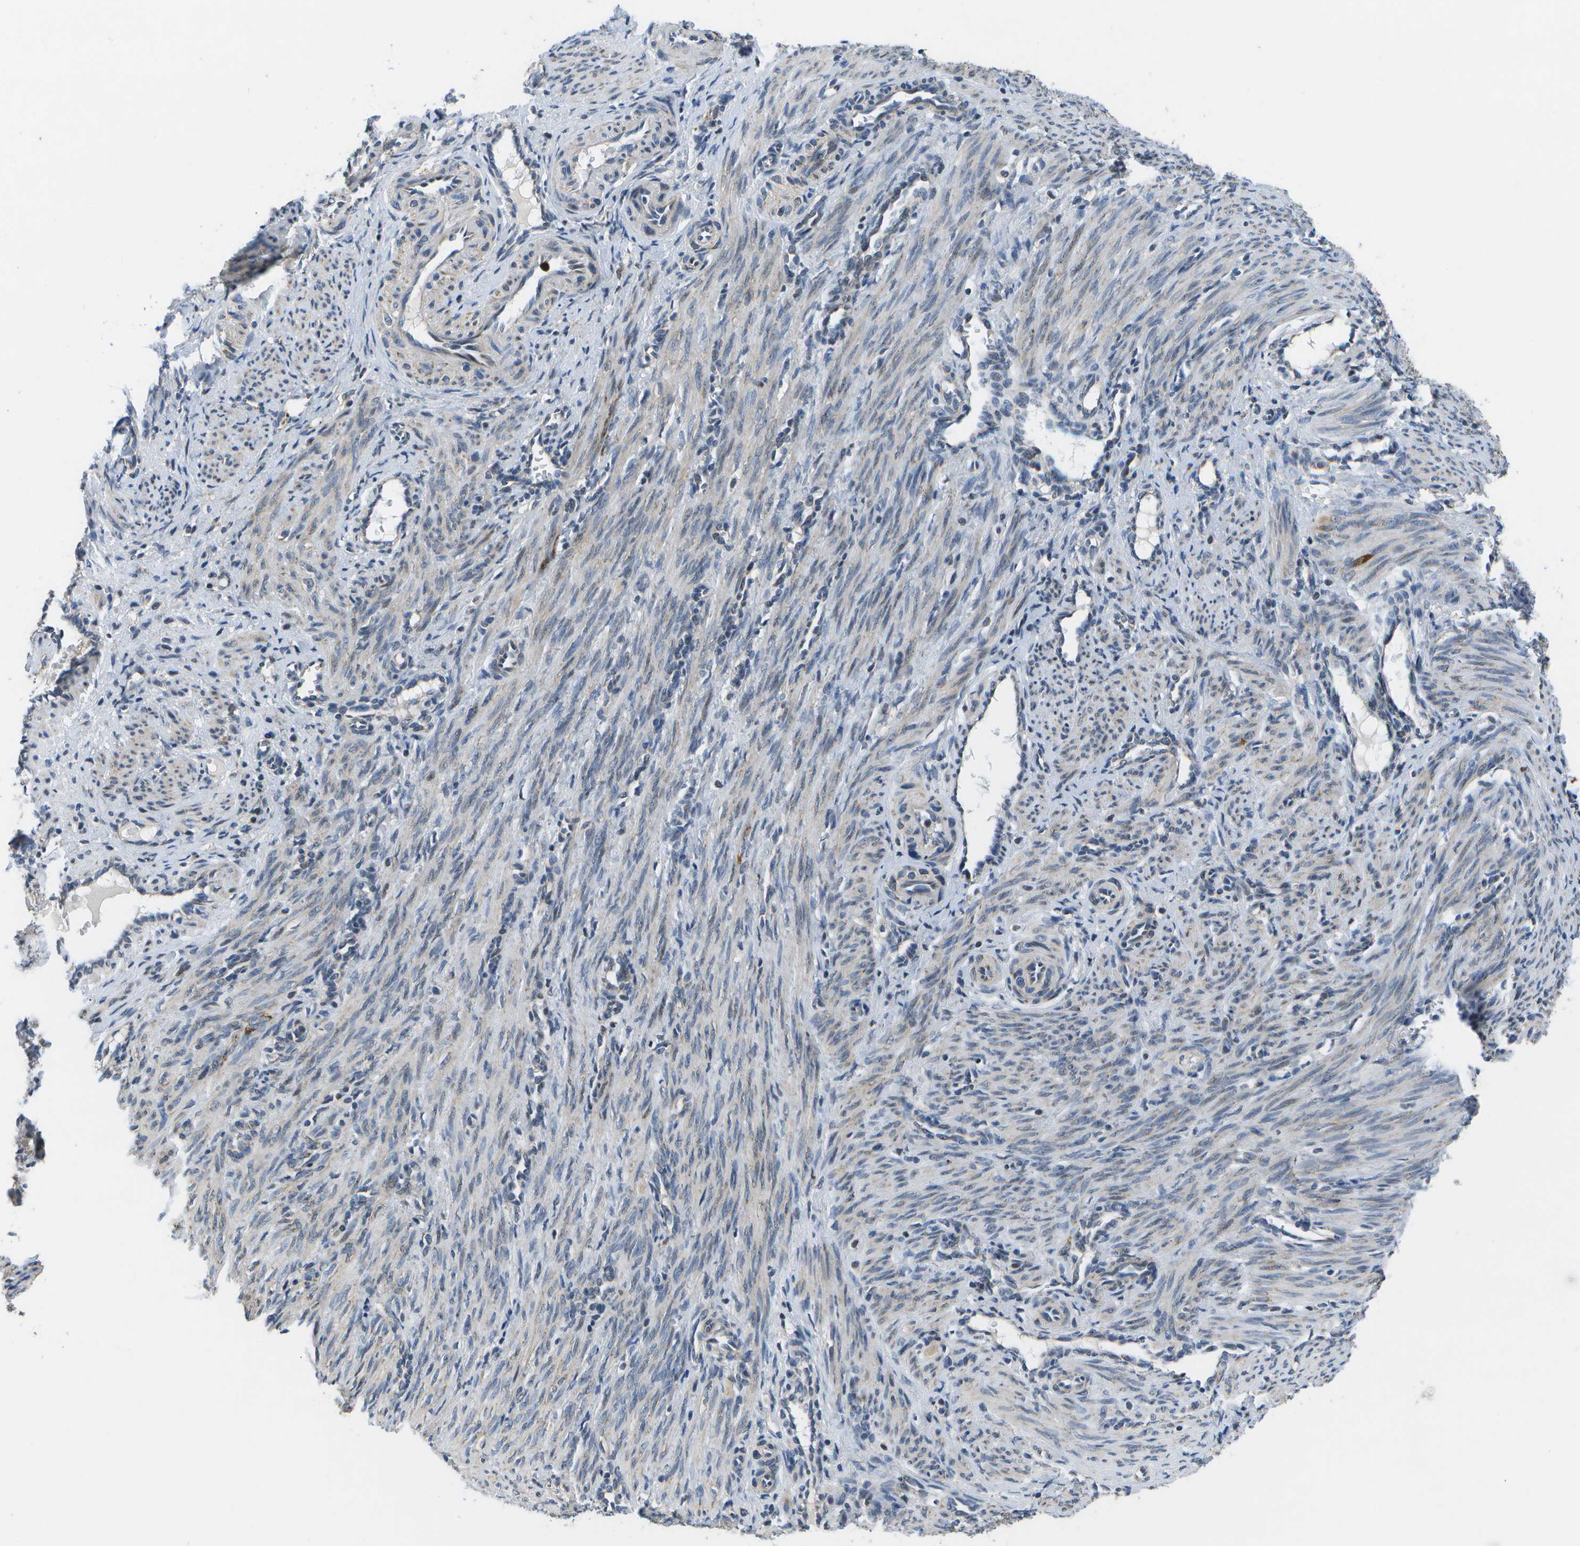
{"staining": {"intensity": "weak", "quantity": "25%-75%", "location": "cytoplasmic/membranous"}, "tissue": "smooth muscle", "cell_type": "Smooth muscle cells", "image_type": "normal", "snomed": [{"axis": "morphology", "description": "Normal tissue, NOS"}, {"axis": "topography", "description": "Endometrium"}], "caption": "High-power microscopy captured an IHC histopathology image of benign smooth muscle, revealing weak cytoplasmic/membranous staining in approximately 25%-75% of smooth muscle cells. (IHC, brightfield microscopy, high magnification).", "gene": "GALNT15", "patient": {"sex": "female", "age": 33}}